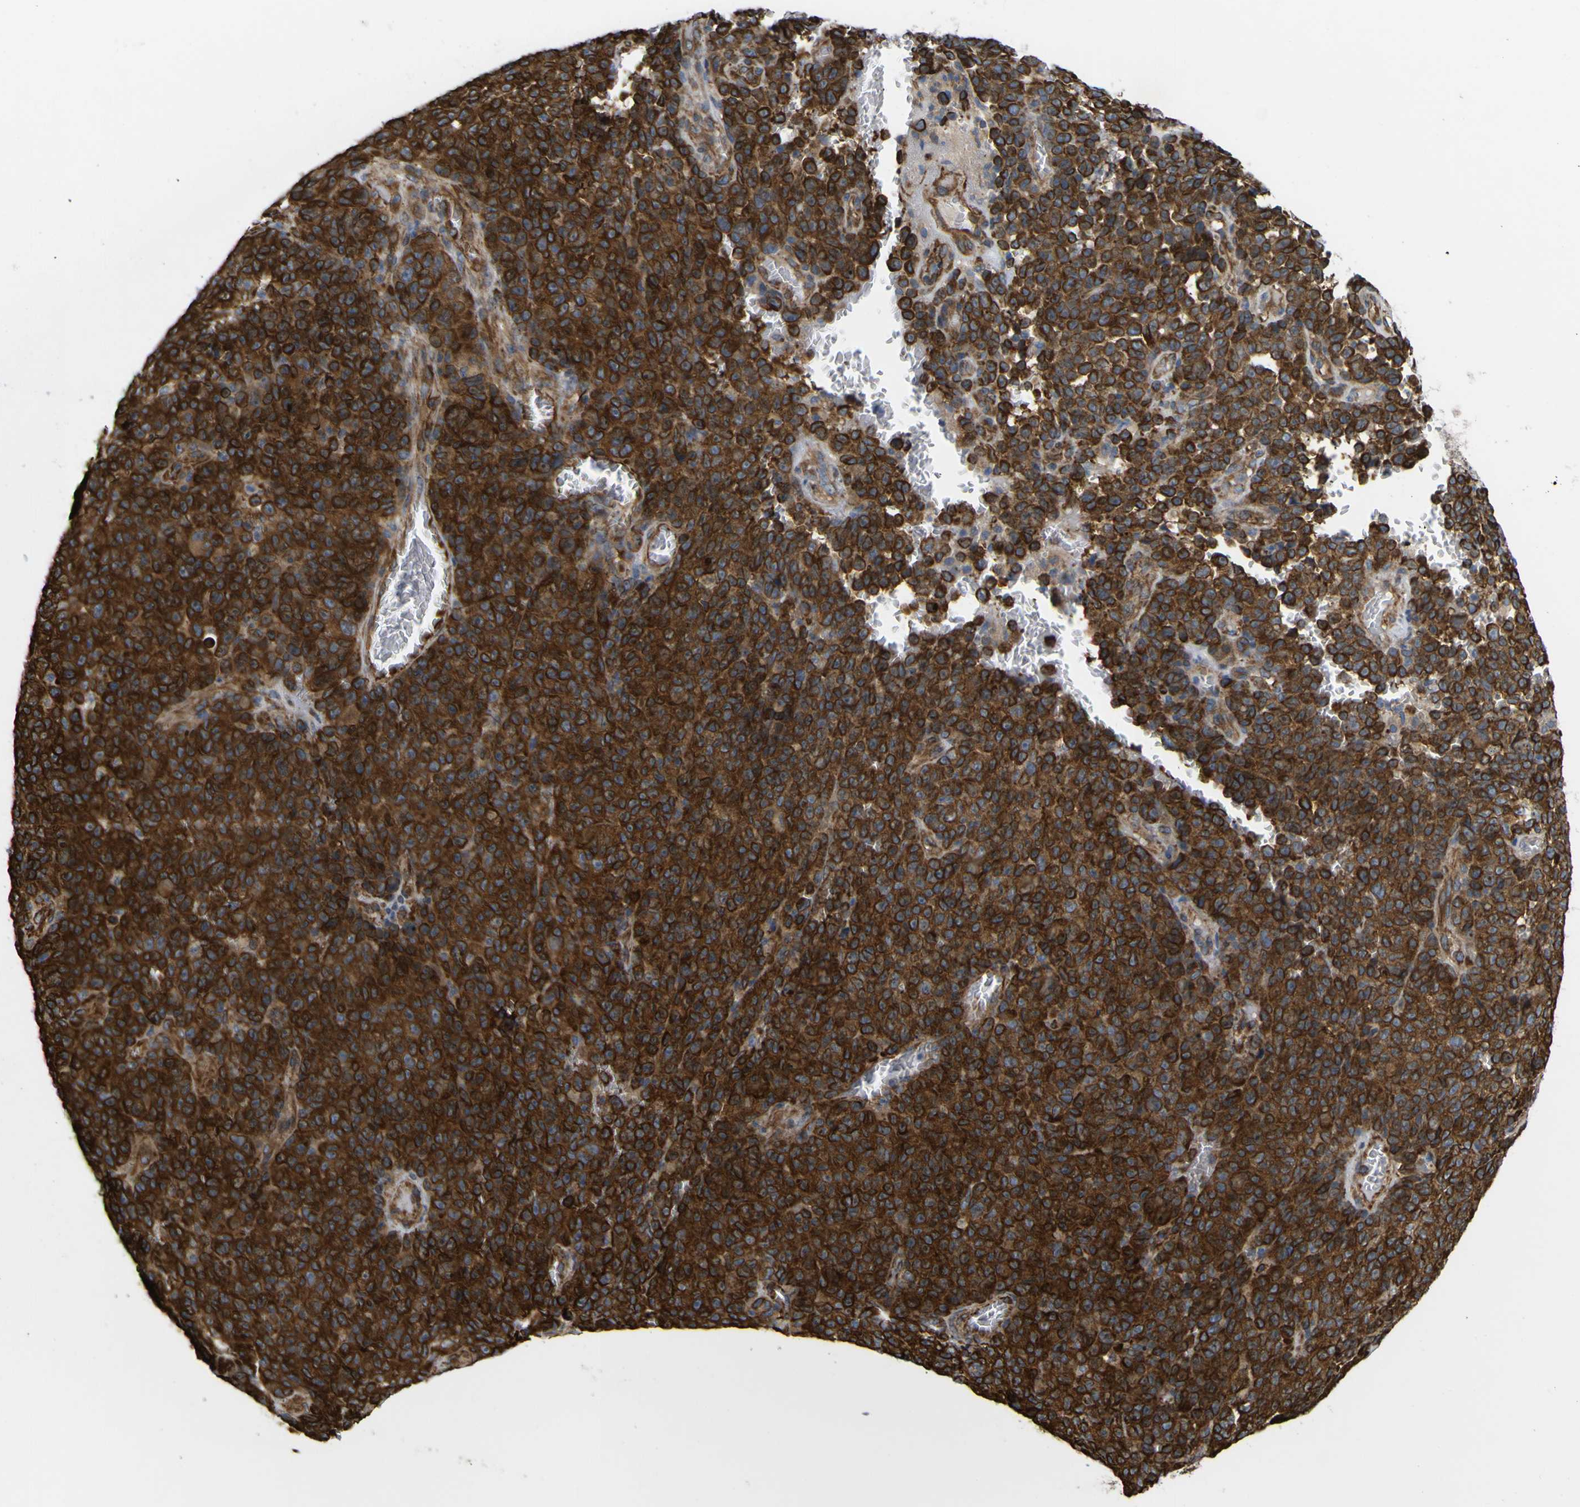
{"staining": {"intensity": "strong", "quantity": ">75%", "location": "cytoplasmic/membranous"}, "tissue": "melanoma", "cell_type": "Tumor cells", "image_type": "cancer", "snomed": [{"axis": "morphology", "description": "Malignant melanoma, NOS"}, {"axis": "topography", "description": "Skin"}], "caption": "Human melanoma stained for a protein (brown) exhibits strong cytoplasmic/membranous positive positivity in about >75% of tumor cells.", "gene": "JPH1", "patient": {"sex": "female", "age": 82}}